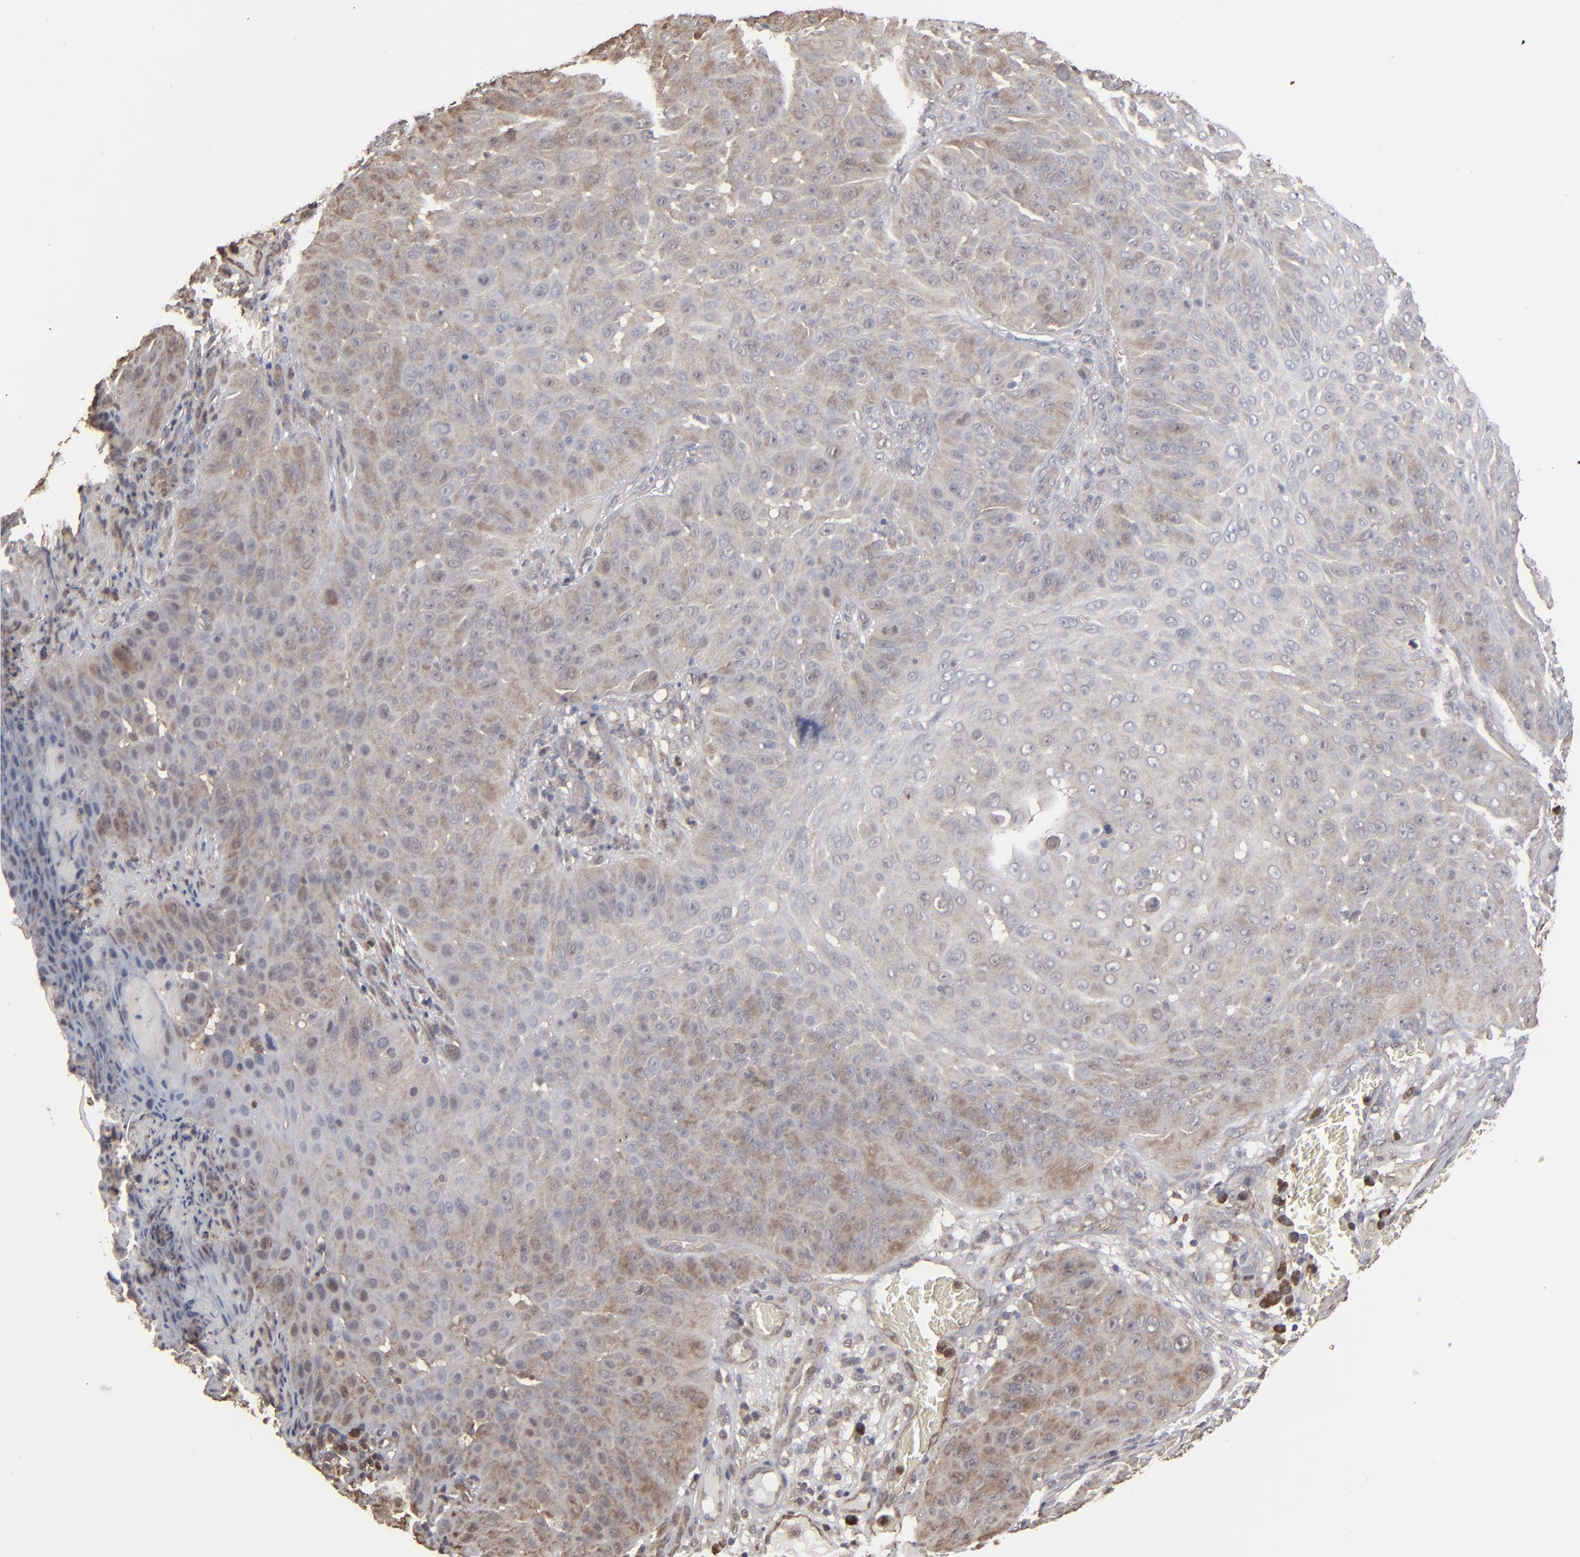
{"staining": {"intensity": "moderate", "quantity": ">75%", "location": "cytoplasmic/membranous"}, "tissue": "skin cancer", "cell_type": "Tumor cells", "image_type": "cancer", "snomed": [{"axis": "morphology", "description": "Squamous cell carcinoma, NOS"}, {"axis": "topography", "description": "Skin"}], "caption": "IHC staining of skin cancer (squamous cell carcinoma), which displays medium levels of moderate cytoplasmic/membranous staining in about >75% of tumor cells indicating moderate cytoplasmic/membranous protein expression. The staining was performed using DAB (brown) for protein detection and nuclei were counterstained in hematoxylin (blue).", "gene": "NME1-NME2", "patient": {"sex": "male", "age": 82}}